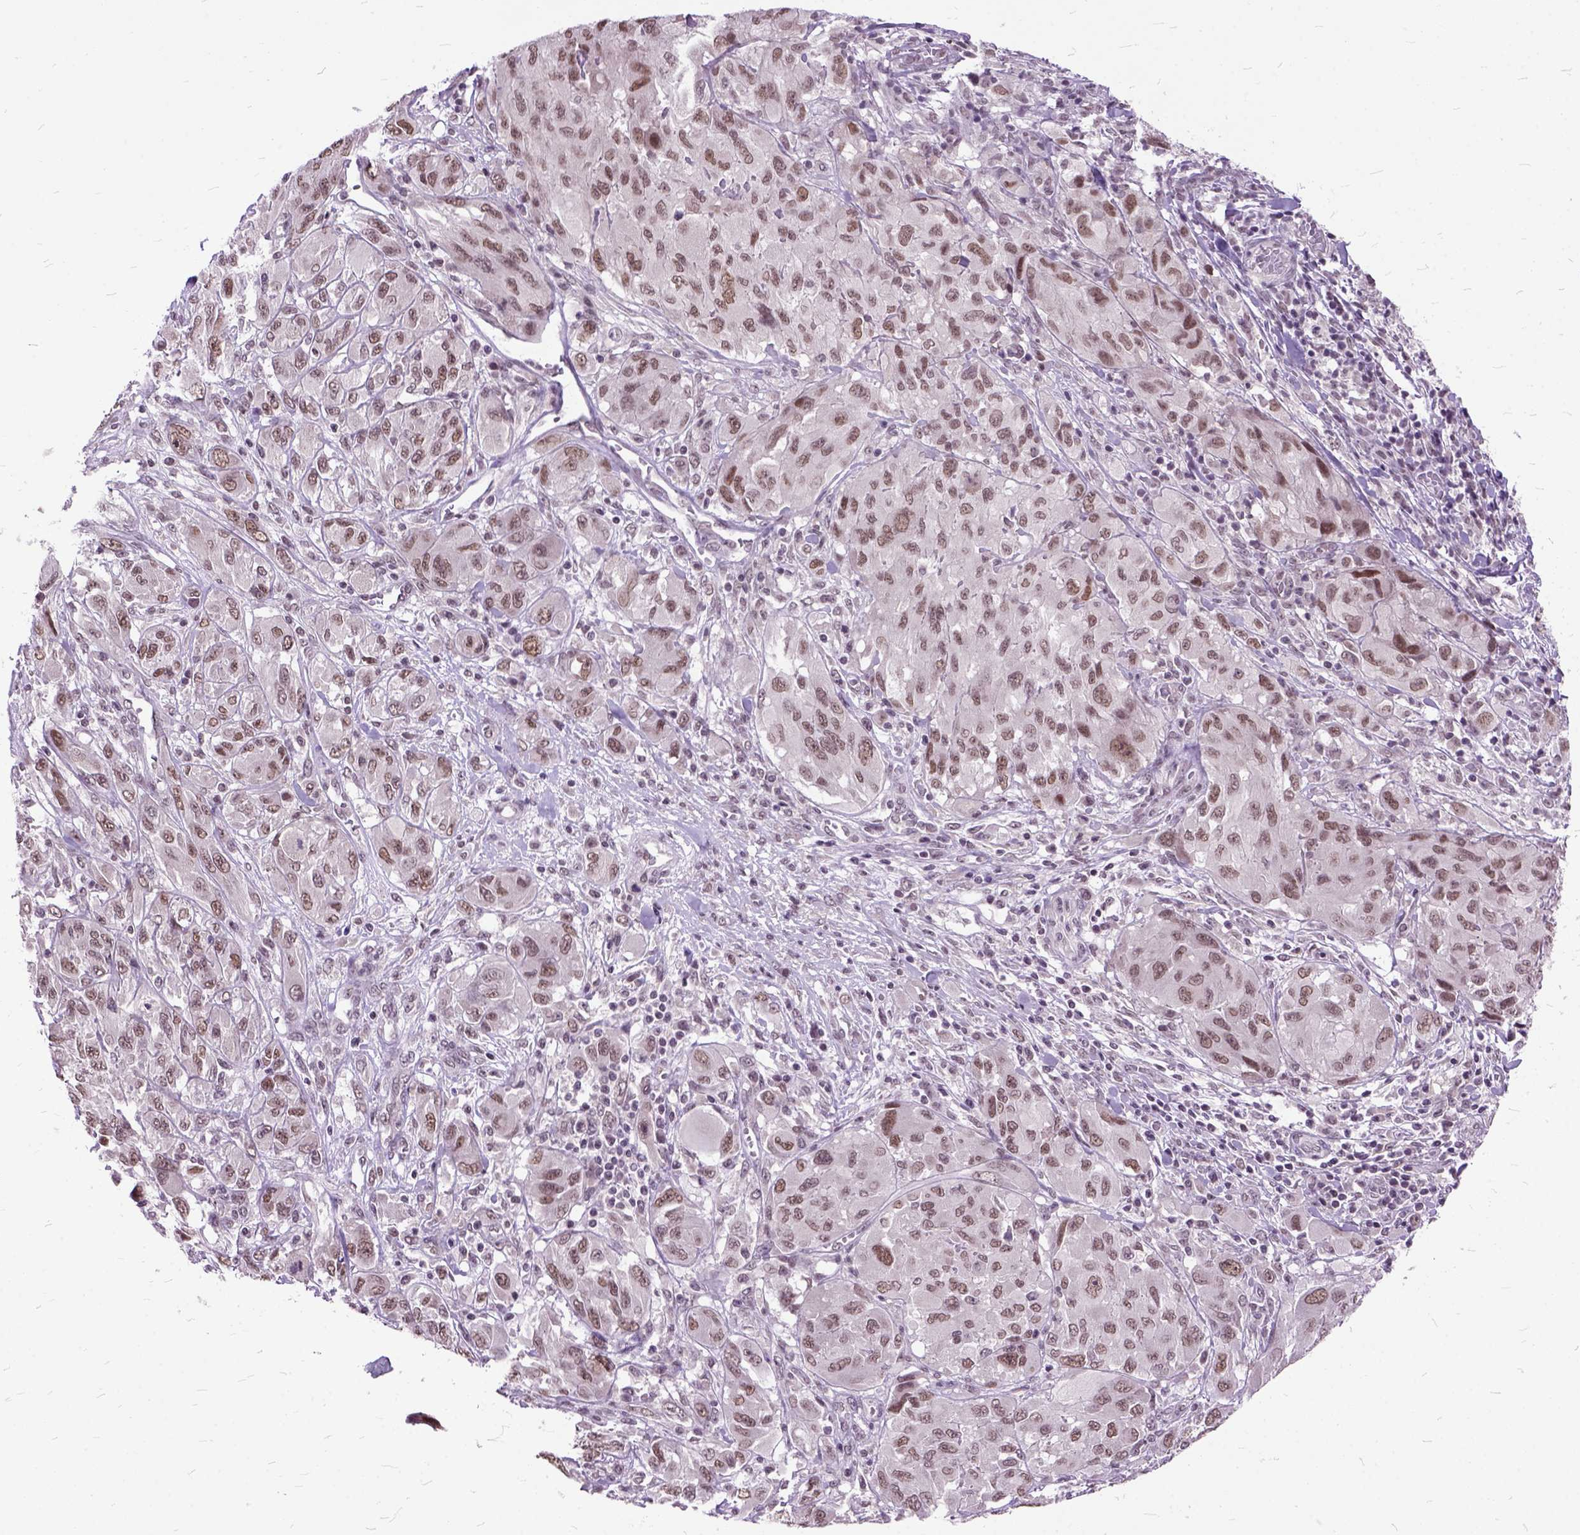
{"staining": {"intensity": "moderate", "quantity": ">75%", "location": "nuclear"}, "tissue": "melanoma", "cell_type": "Tumor cells", "image_type": "cancer", "snomed": [{"axis": "morphology", "description": "Malignant melanoma, NOS"}, {"axis": "topography", "description": "Skin"}], "caption": "Brown immunohistochemical staining in malignant melanoma shows moderate nuclear expression in about >75% of tumor cells. The staining was performed using DAB (3,3'-diaminobenzidine) to visualize the protein expression in brown, while the nuclei were stained in blue with hematoxylin (Magnification: 20x).", "gene": "ORC5", "patient": {"sex": "female", "age": 91}}